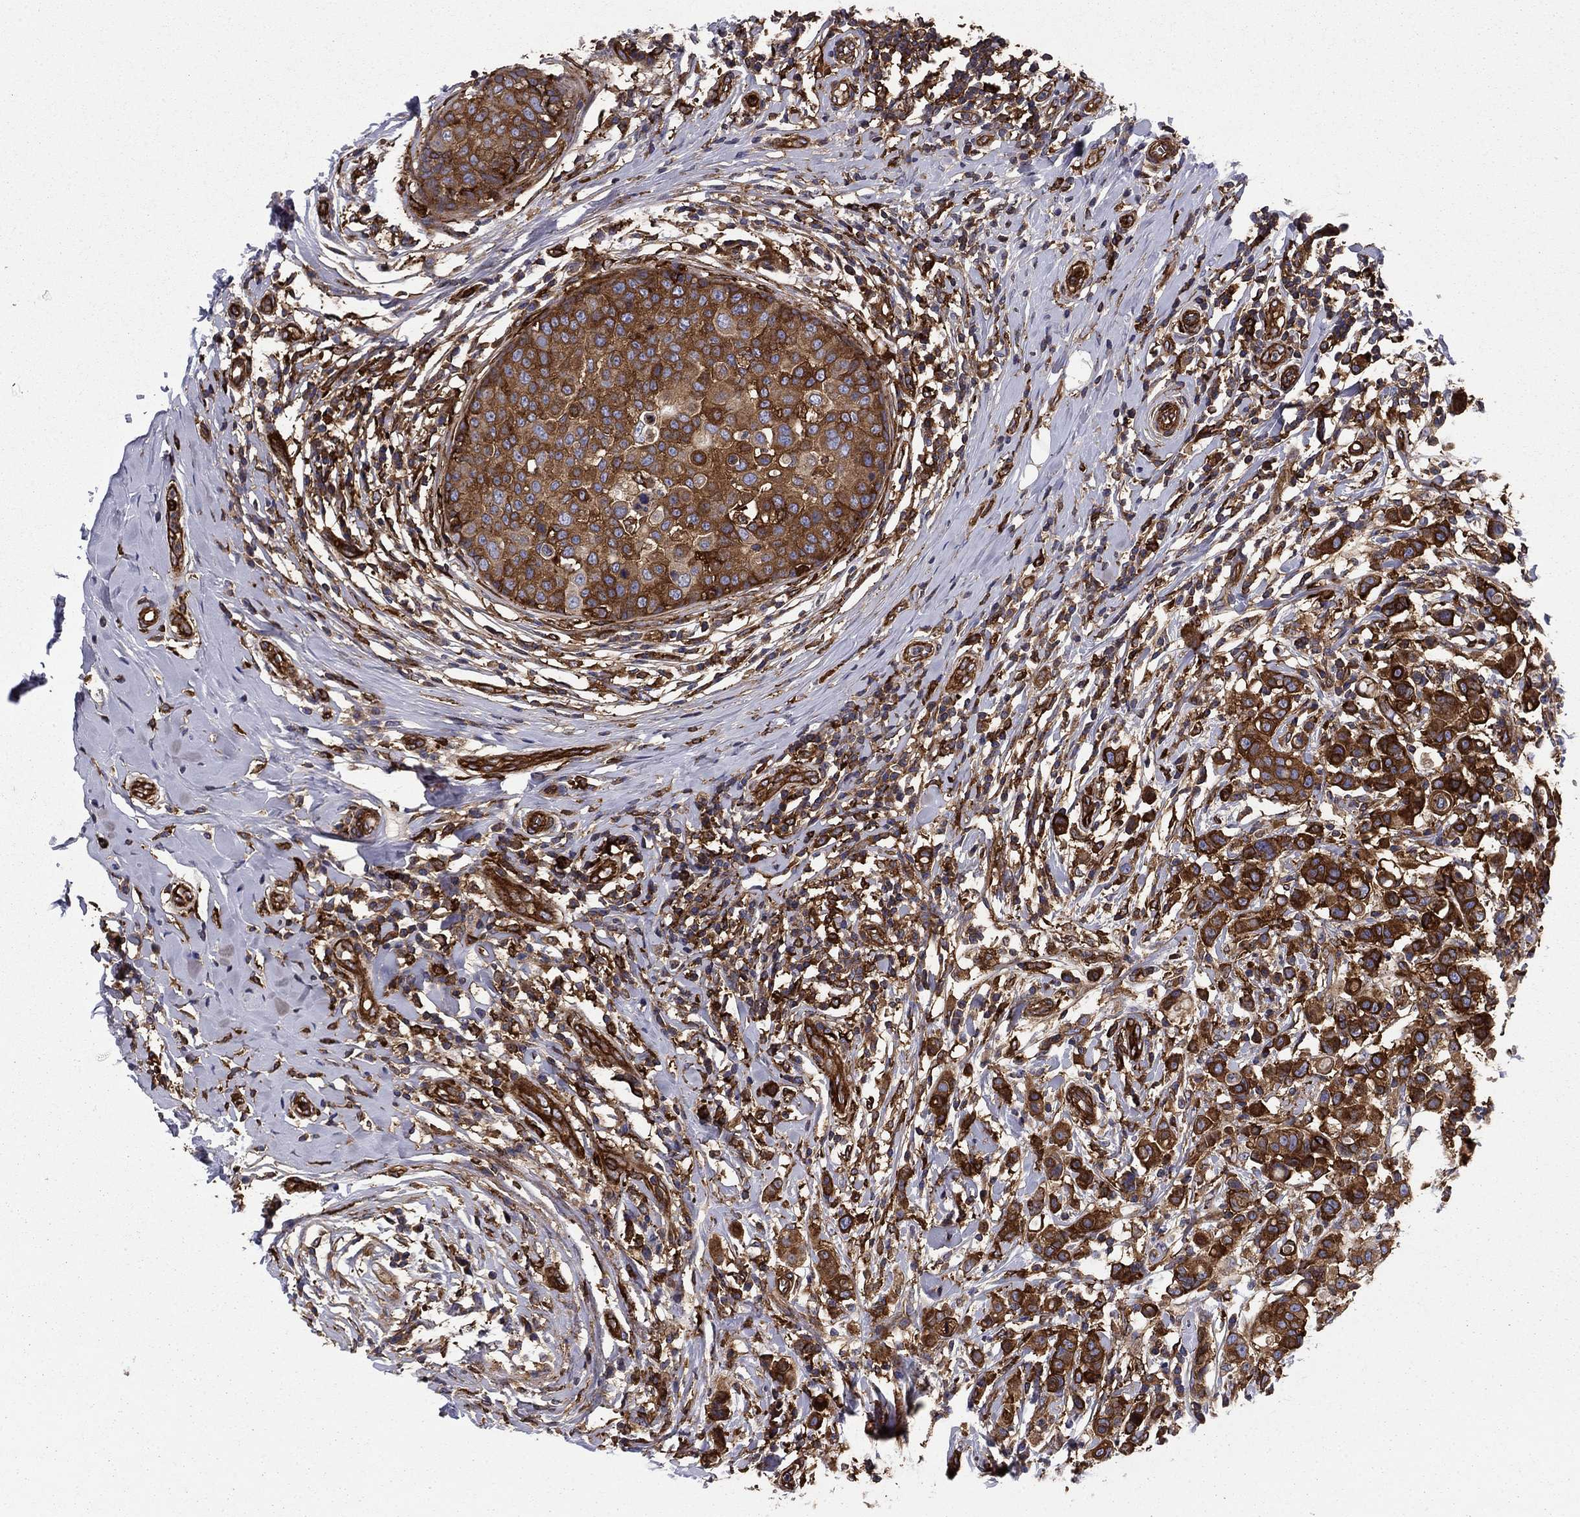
{"staining": {"intensity": "strong", "quantity": ">75%", "location": "cytoplasmic/membranous"}, "tissue": "breast cancer", "cell_type": "Tumor cells", "image_type": "cancer", "snomed": [{"axis": "morphology", "description": "Duct carcinoma"}, {"axis": "topography", "description": "Breast"}], "caption": "Human intraductal carcinoma (breast) stained for a protein (brown) demonstrates strong cytoplasmic/membranous positive expression in about >75% of tumor cells.", "gene": "EHBP1L1", "patient": {"sex": "female", "age": 27}}